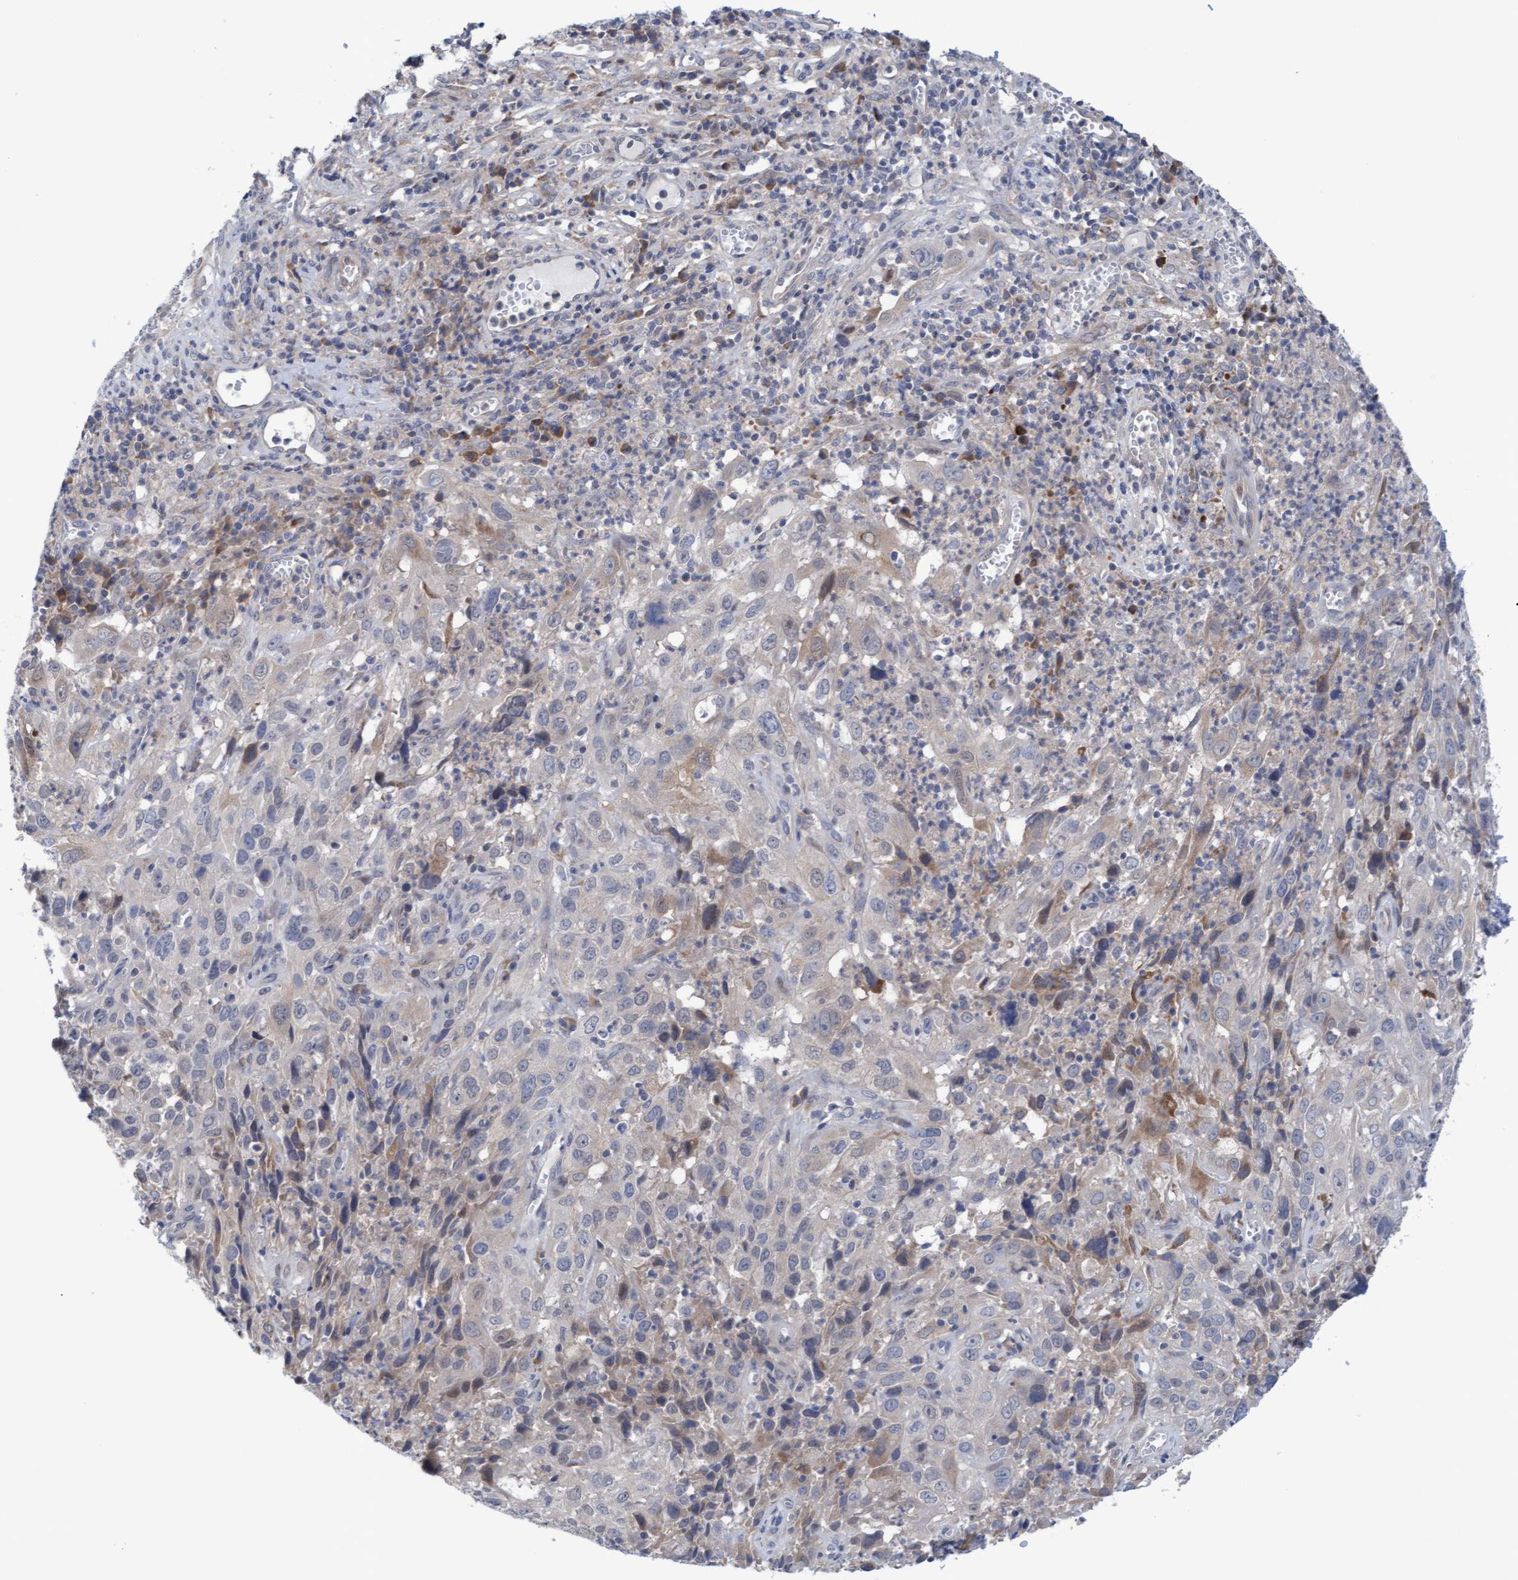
{"staining": {"intensity": "weak", "quantity": "25%-75%", "location": "cytoplasmic/membranous"}, "tissue": "cervical cancer", "cell_type": "Tumor cells", "image_type": "cancer", "snomed": [{"axis": "morphology", "description": "Squamous cell carcinoma, NOS"}, {"axis": "topography", "description": "Cervix"}], "caption": "Immunohistochemistry (IHC) photomicrograph of neoplastic tissue: human squamous cell carcinoma (cervical) stained using immunohistochemistry (IHC) demonstrates low levels of weak protein expression localized specifically in the cytoplasmic/membranous of tumor cells, appearing as a cytoplasmic/membranous brown color.", "gene": "PLCD1", "patient": {"sex": "female", "age": 32}}